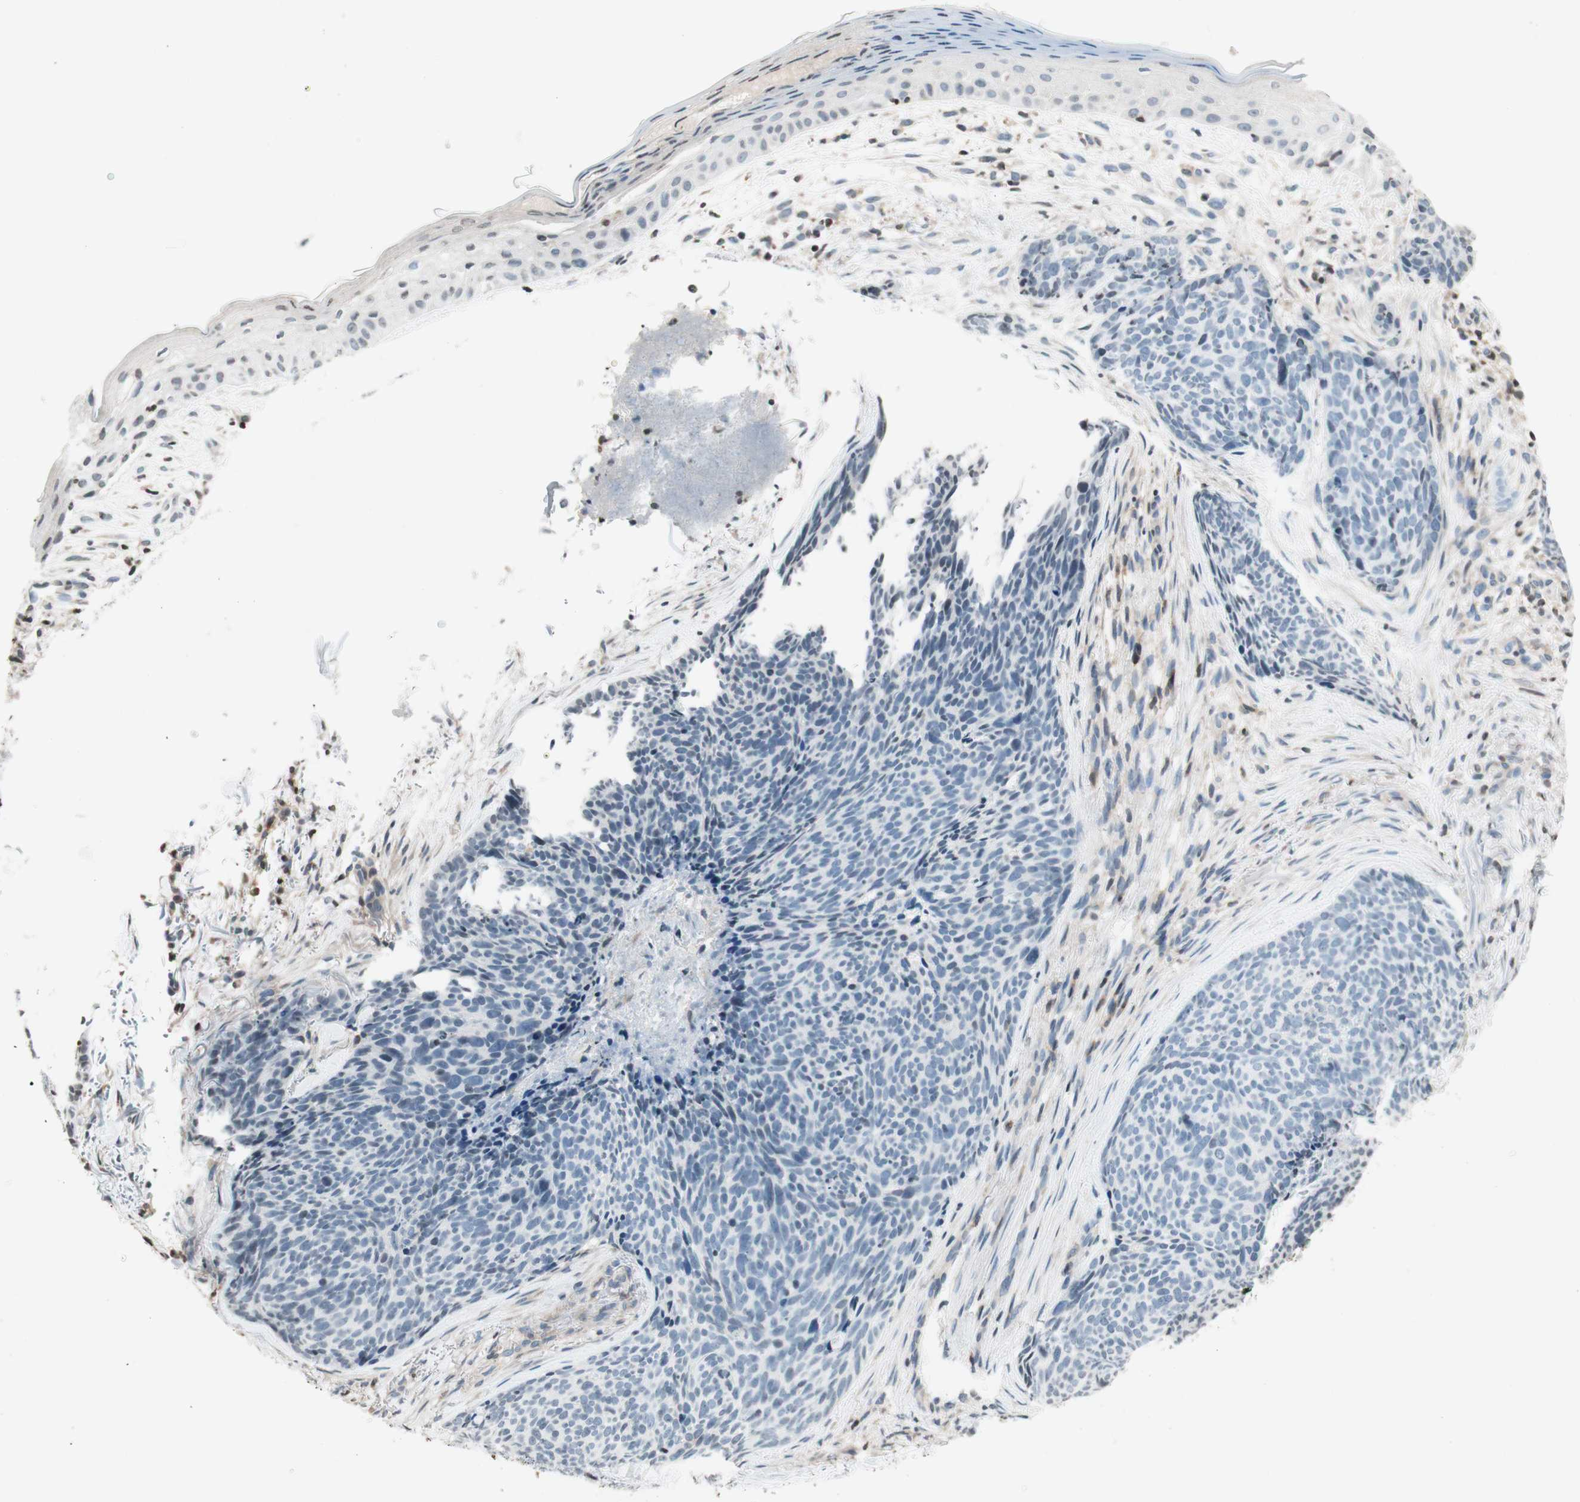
{"staining": {"intensity": "negative", "quantity": "none", "location": "none"}, "tissue": "skin cancer", "cell_type": "Tumor cells", "image_type": "cancer", "snomed": [{"axis": "morphology", "description": "Basal cell carcinoma"}, {"axis": "topography", "description": "Skin"}], "caption": "This is an immunohistochemistry (IHC) histopathology image of human basal cell carcinoma (skin). There is no staining in tumor cells.", "gene": "WIPF1", "patient": {"sex": "female", "age": 70}}